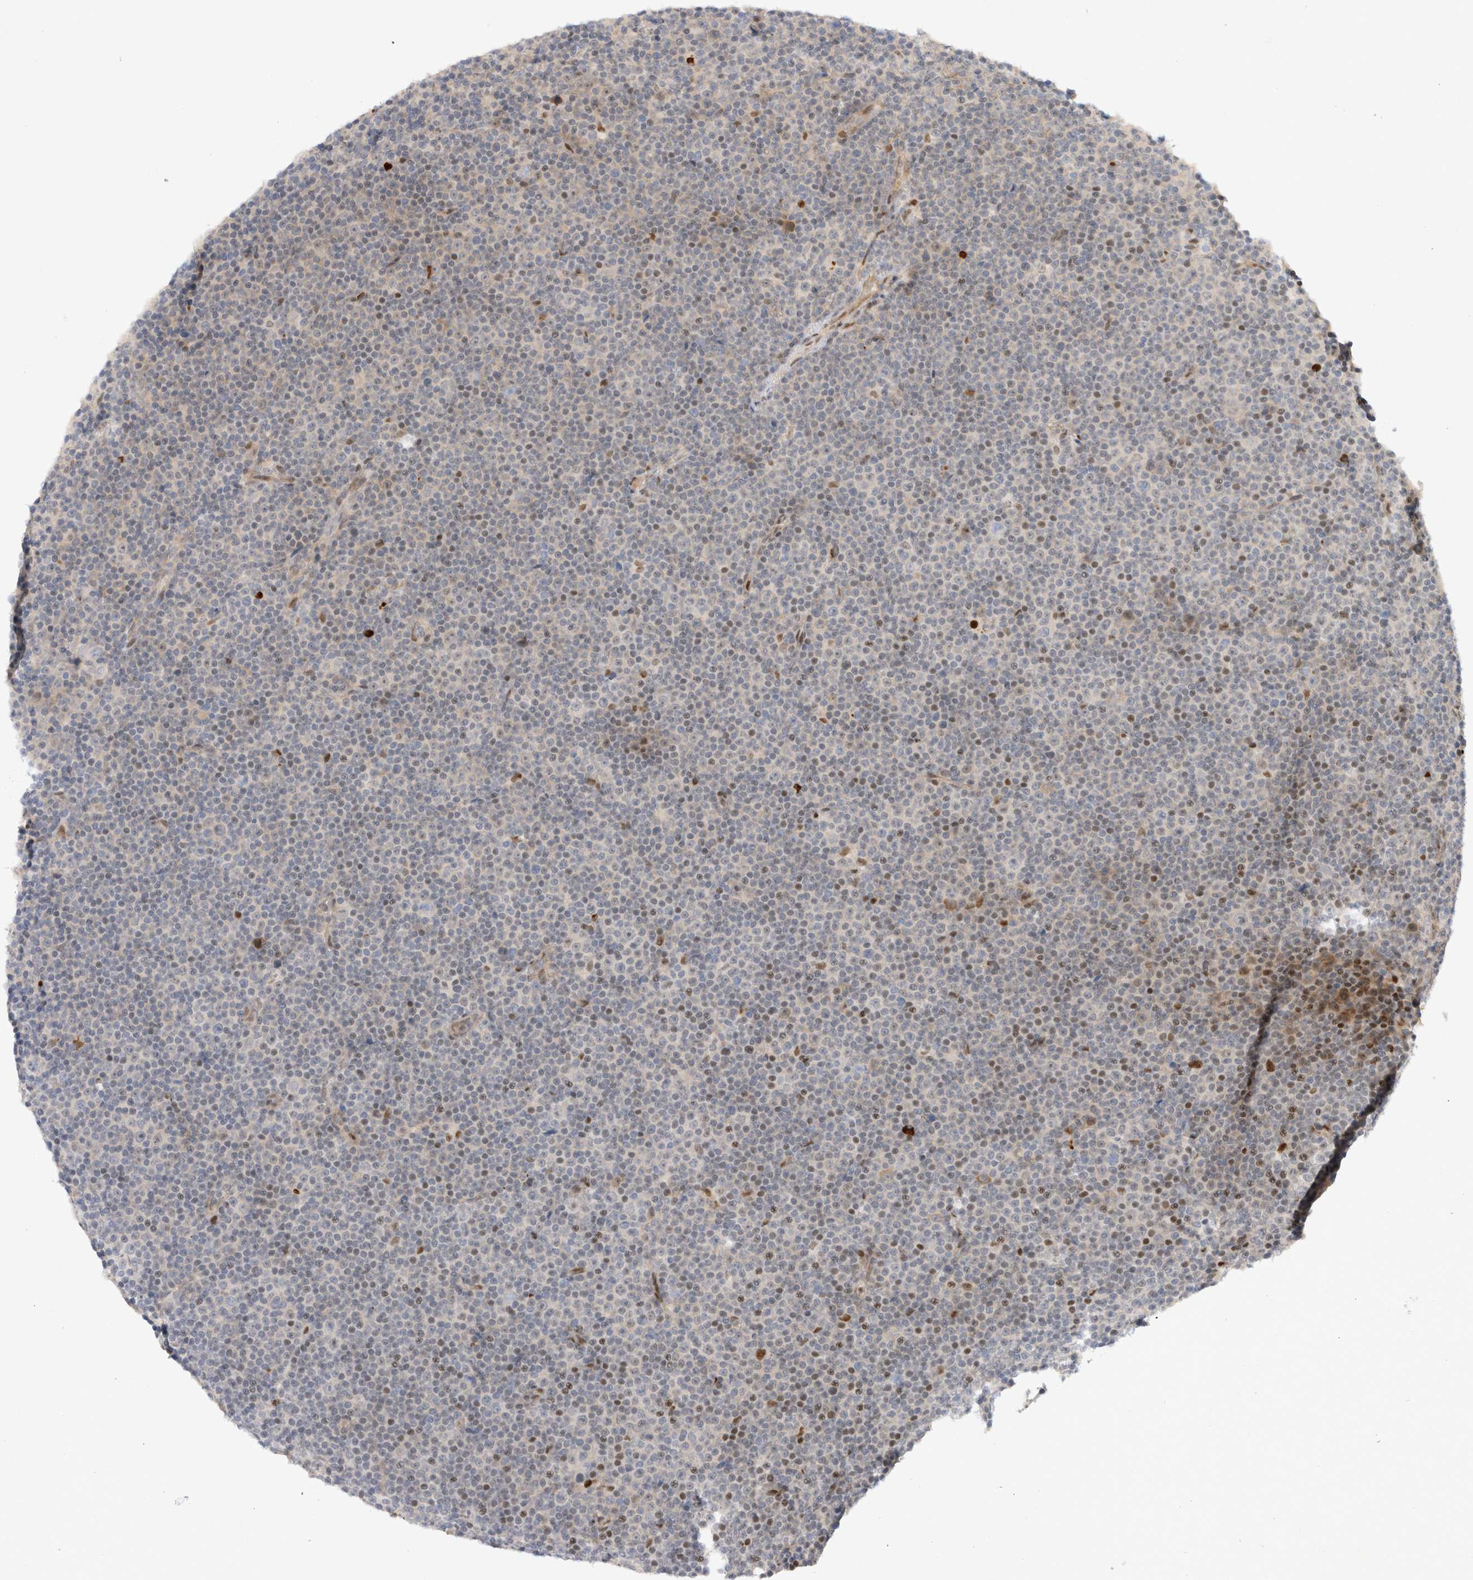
{"staining": {"intensity": "weak", "quantity": "<25%", "location": "nuclear"}, "tissue": "lymphoma", "cell_type": "Tumor cells", "image_type": "cancer", "snomed": [{"axis": "morphology", "description": "Malignant lymphoma, non-Hodgkin's type, Low grade"}, {"axis": "topography", "description": "Lymph node"}], "caption": "A photomicrograph of human malignant lymphoma, non-Hodgkin's type (low-grade) is negative for staining in tumor cells. (DAB (3,3'-diaminobenzidine) immunohistochemistry (IHC), high magnification).", "gene": "TCF4", "patient": {"sex": "female", "age": 67}}